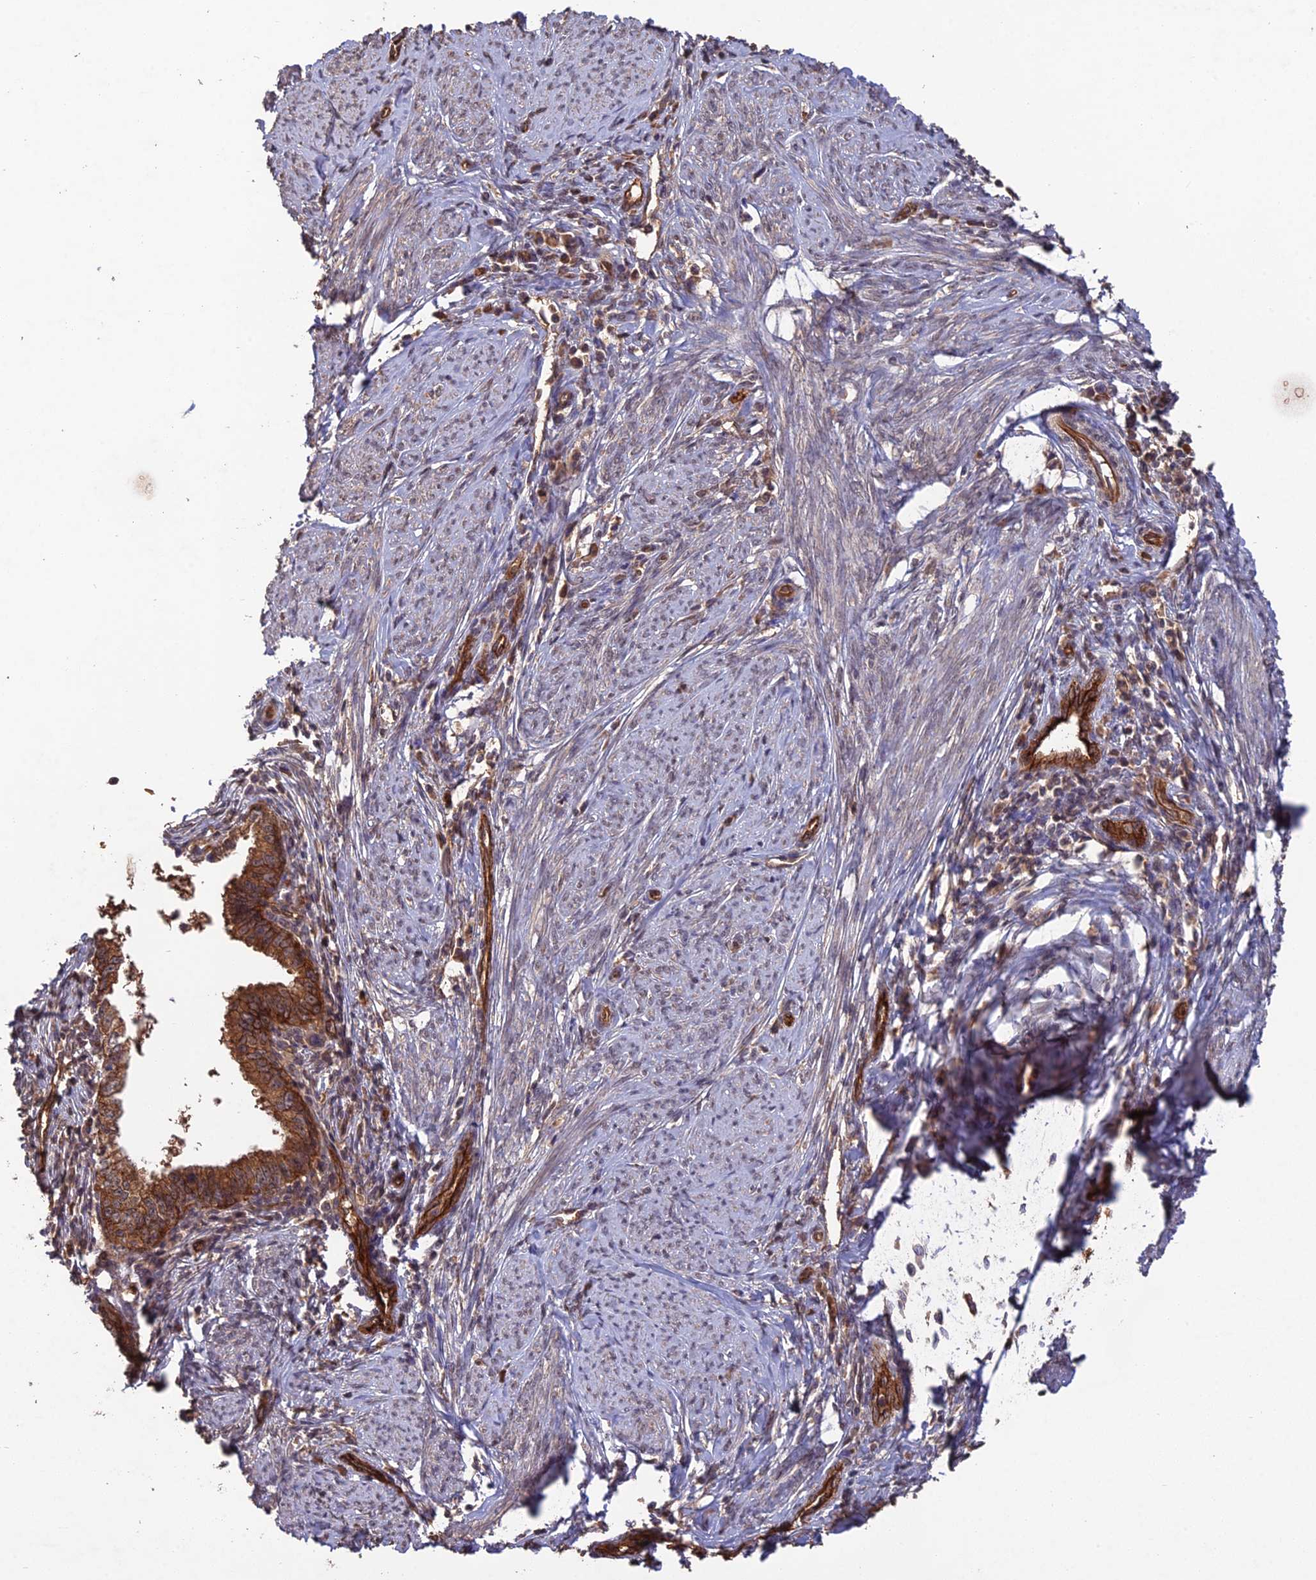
{"staining": {"intensity": "strong", "quantity": ">75%", "location": "cytoplasmic/membranous"}, "tissue": "cervical cancer", "cell_type": "Tumor cells", "image_type": "cancer", "snomed": [{"axis": "morphology", "description": "Adenocarcinoma, NOS"}, {"axis": "topography", "description": "Cervix"}], "caption": "Strong cytoplasmic/membranous expression for a protein is present in about >75% of tumor cells of cervical adenocarcinoma using IHC.", "gene": "RALGAPA2", "patient": {"sex": "female", "age": 36}}